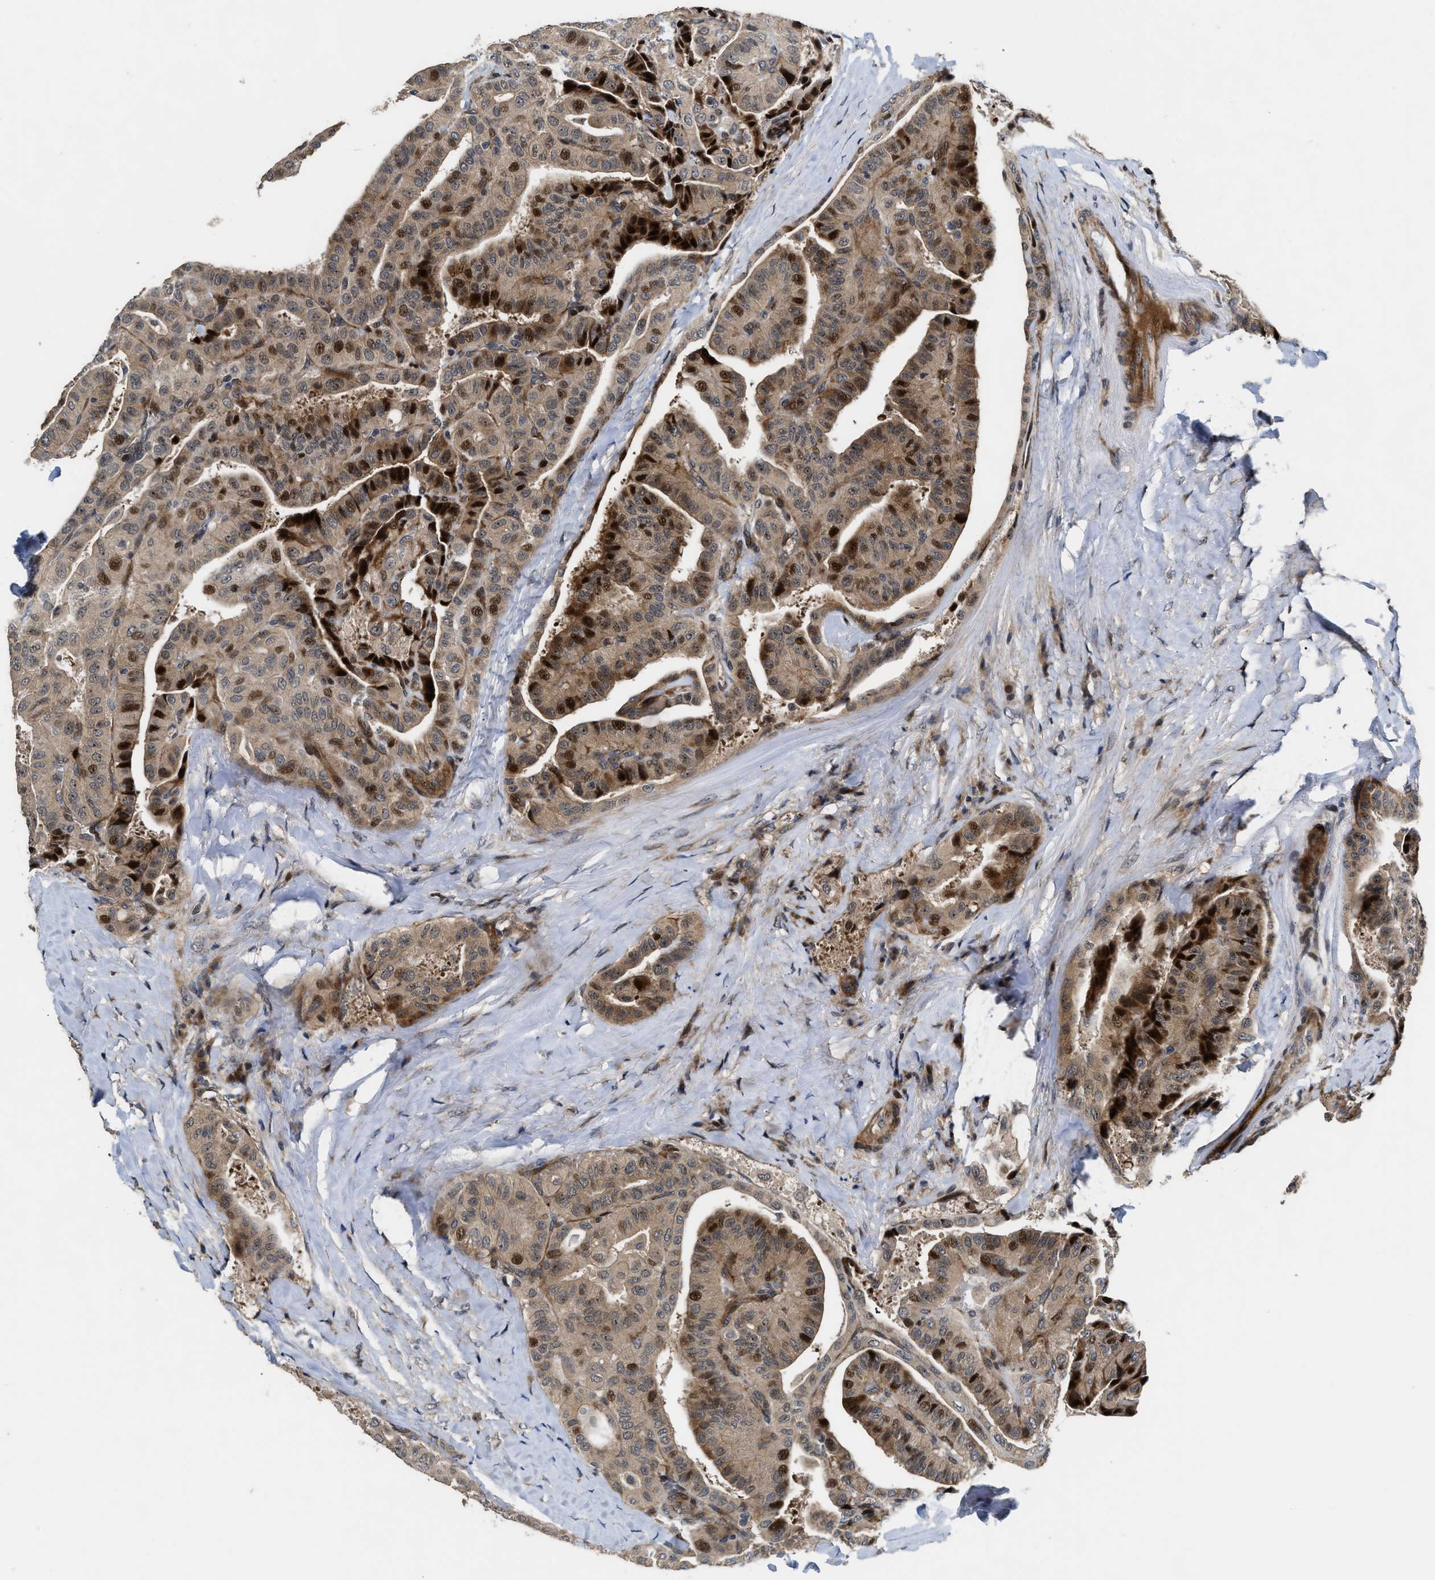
{"staining": {"intensity": "moderate", "quantity": ">75%", "location": "cytoplasmic/membranous,nuclear"}, "tissue": "thyroid cancer", "cell_type": "Tumor cells", "image_type": "cancer", "snomed": [{"axis": "morphology", "description": "Papillary adenocarcinoma, NOS"}, {"axis": "topography", "description": "Thyroid gland"}], "caption": "DAB immunohistochemical staining of thyroid cancer exhibits moderate cytoplasmic/membranous and nuclear protein expression in about >75% of tumor cells. Immunohistochemistry stains the protein of interest in brown and the nuclei are stained blue.", "gene": "ALDH3A2", "patient": {"sex": "male", "age": 77}}